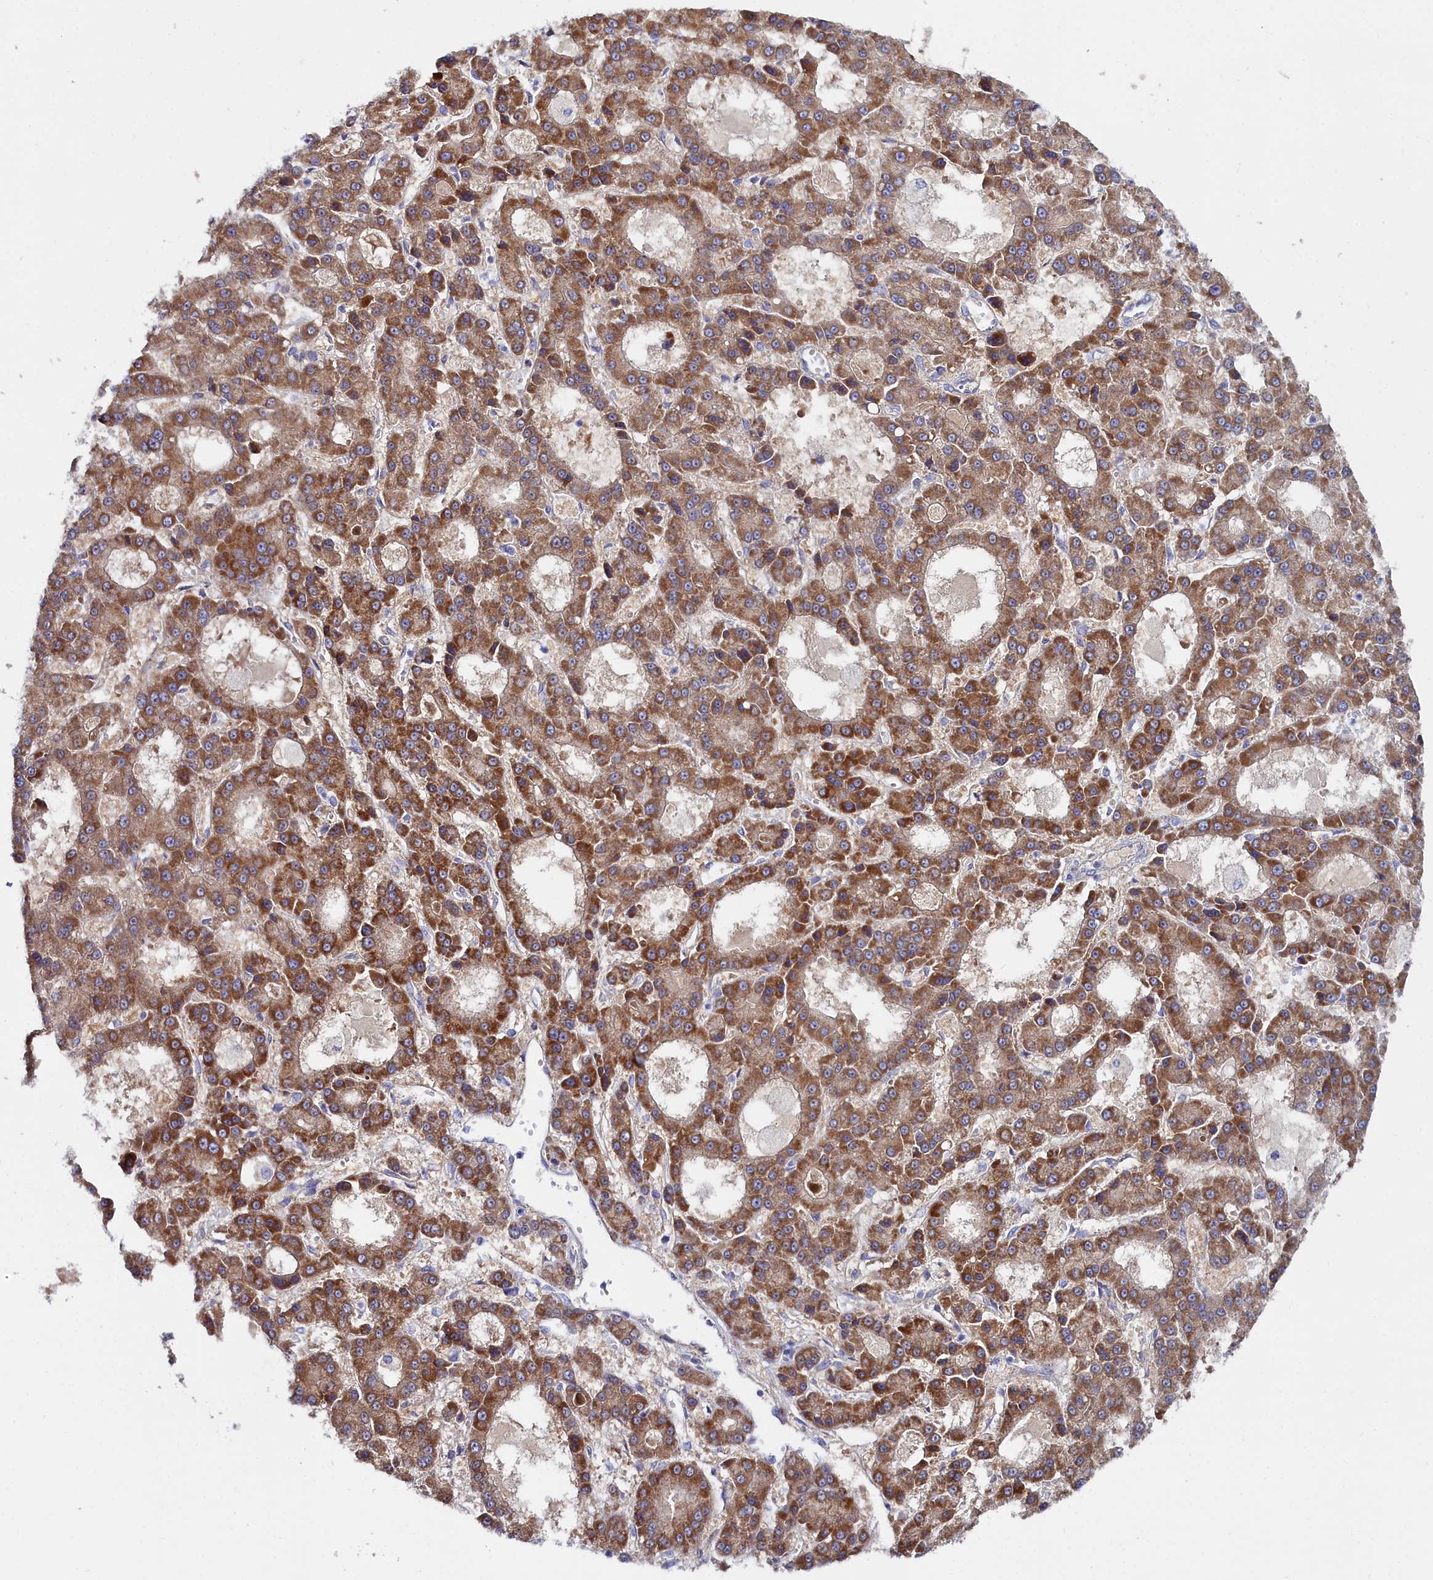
{"staining": {"intensity": "moderate", "quantity": ">75%", "location": "cytoplasmic/membranous"}, "tissue": "liver cancer", "cell_type": "Tumor cells", "image_type": "cancer", "snomed": [{"axis": "morphology", "description": "Carcinoma, Hepatocellular, NOS"}, {"axis": "topography", "description": "Liver"}], "caption": "Liver cancer tissue displays moderate cytoplasmic/membranous expression in about >75% of tumor cells, visualized by immunohistochemistry.", "gene": "SLC49A3", "patient": {"sex": "male", "age": 70}}